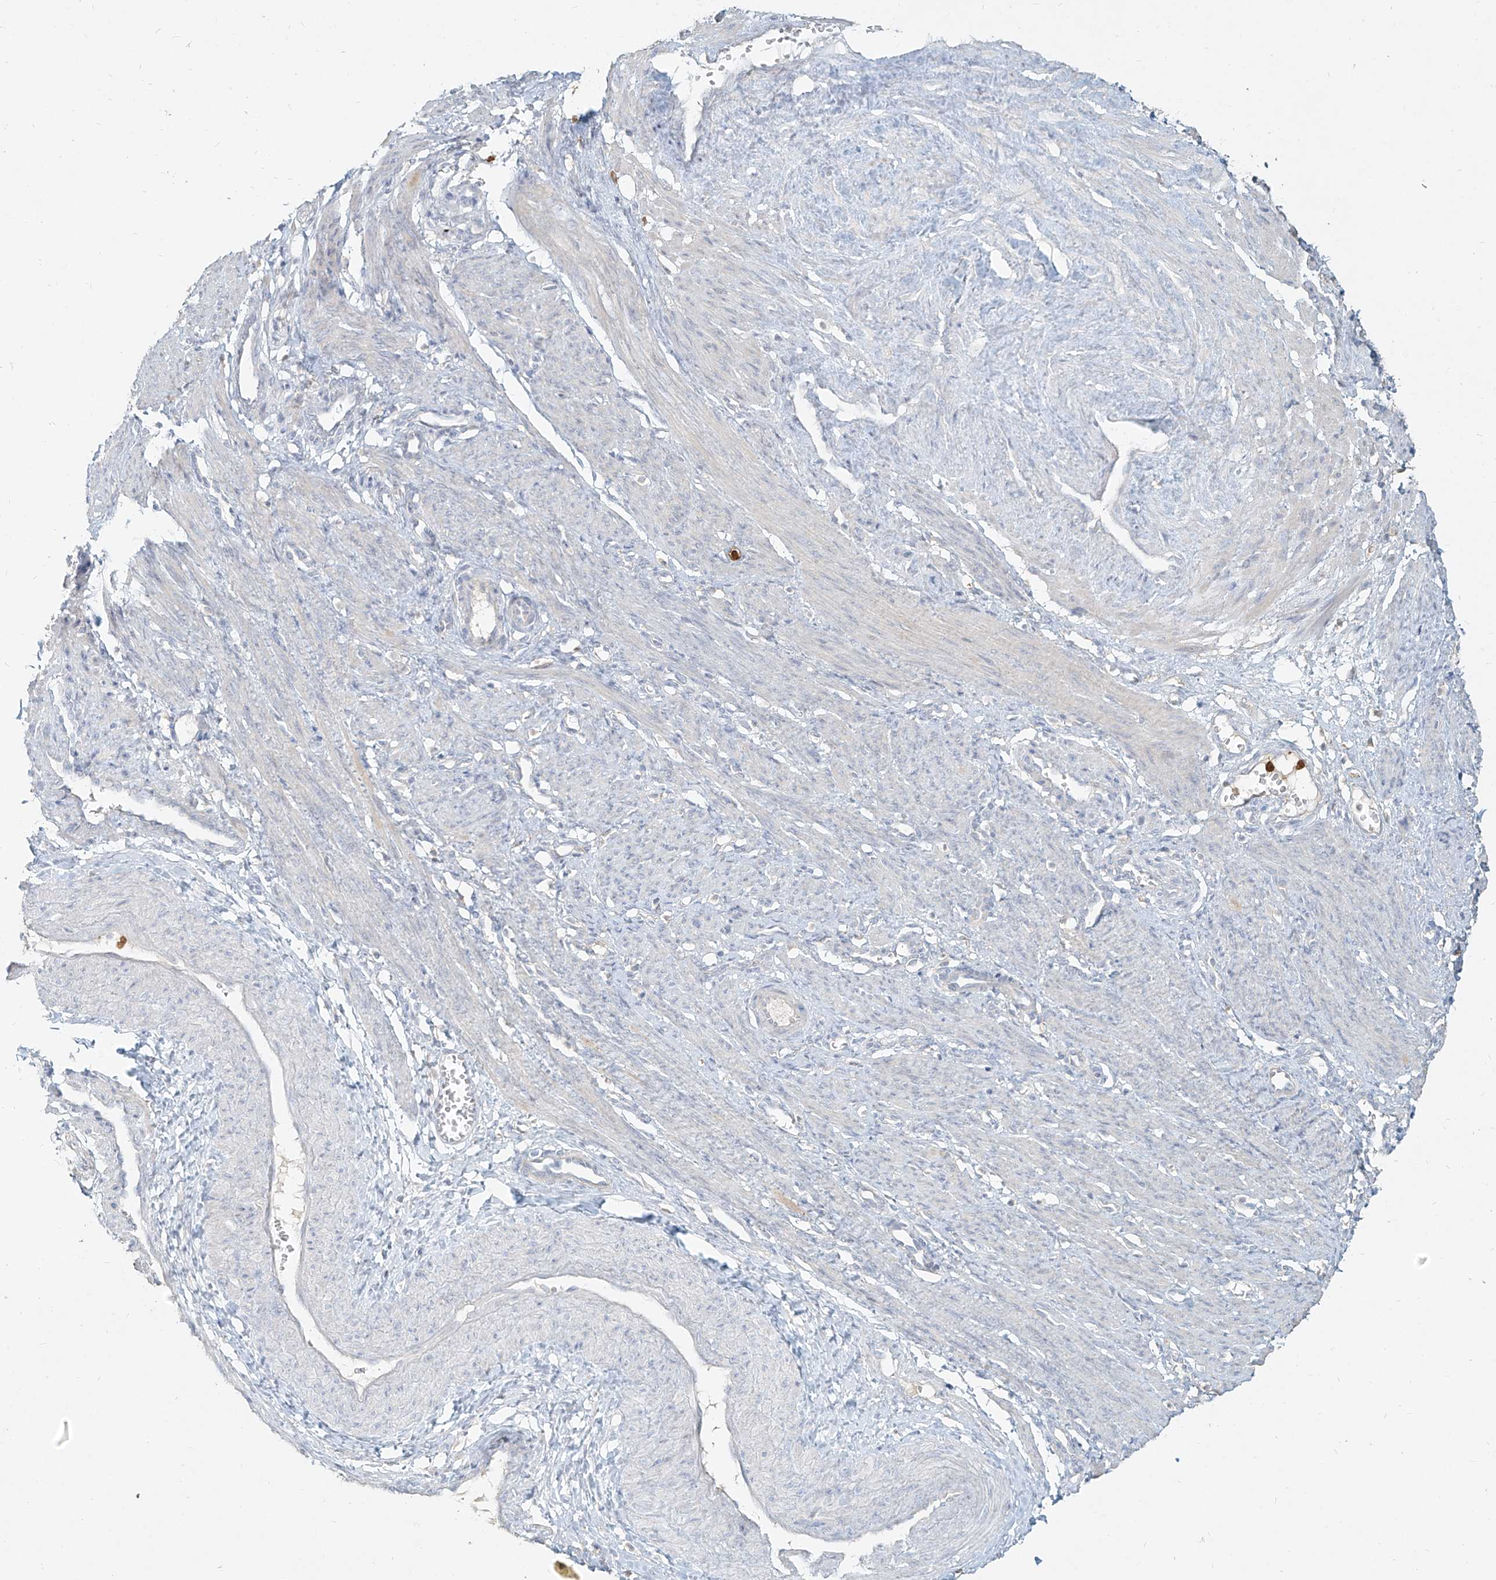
{"staining": {"intensity": "negative", "quantity": "none", "location": "none"}, "tissue": "smooth muscle", "cell_type": "Smooth muscle cells", "image_type": "normal", "snomed": [{"axis": "morphology", "description": "Normal tissue, NOS"}, {"axis": "topography", "description": "Endometrium"}], "caption": "Immunohistochemistry (IHC) photomicrograph of normal smooth muscle: smooth muscle stained with DAB shows no significant protein expression in smooth muscle cells.", "gene": "PGD", "patient": {"sex": "female", "age": 33}}